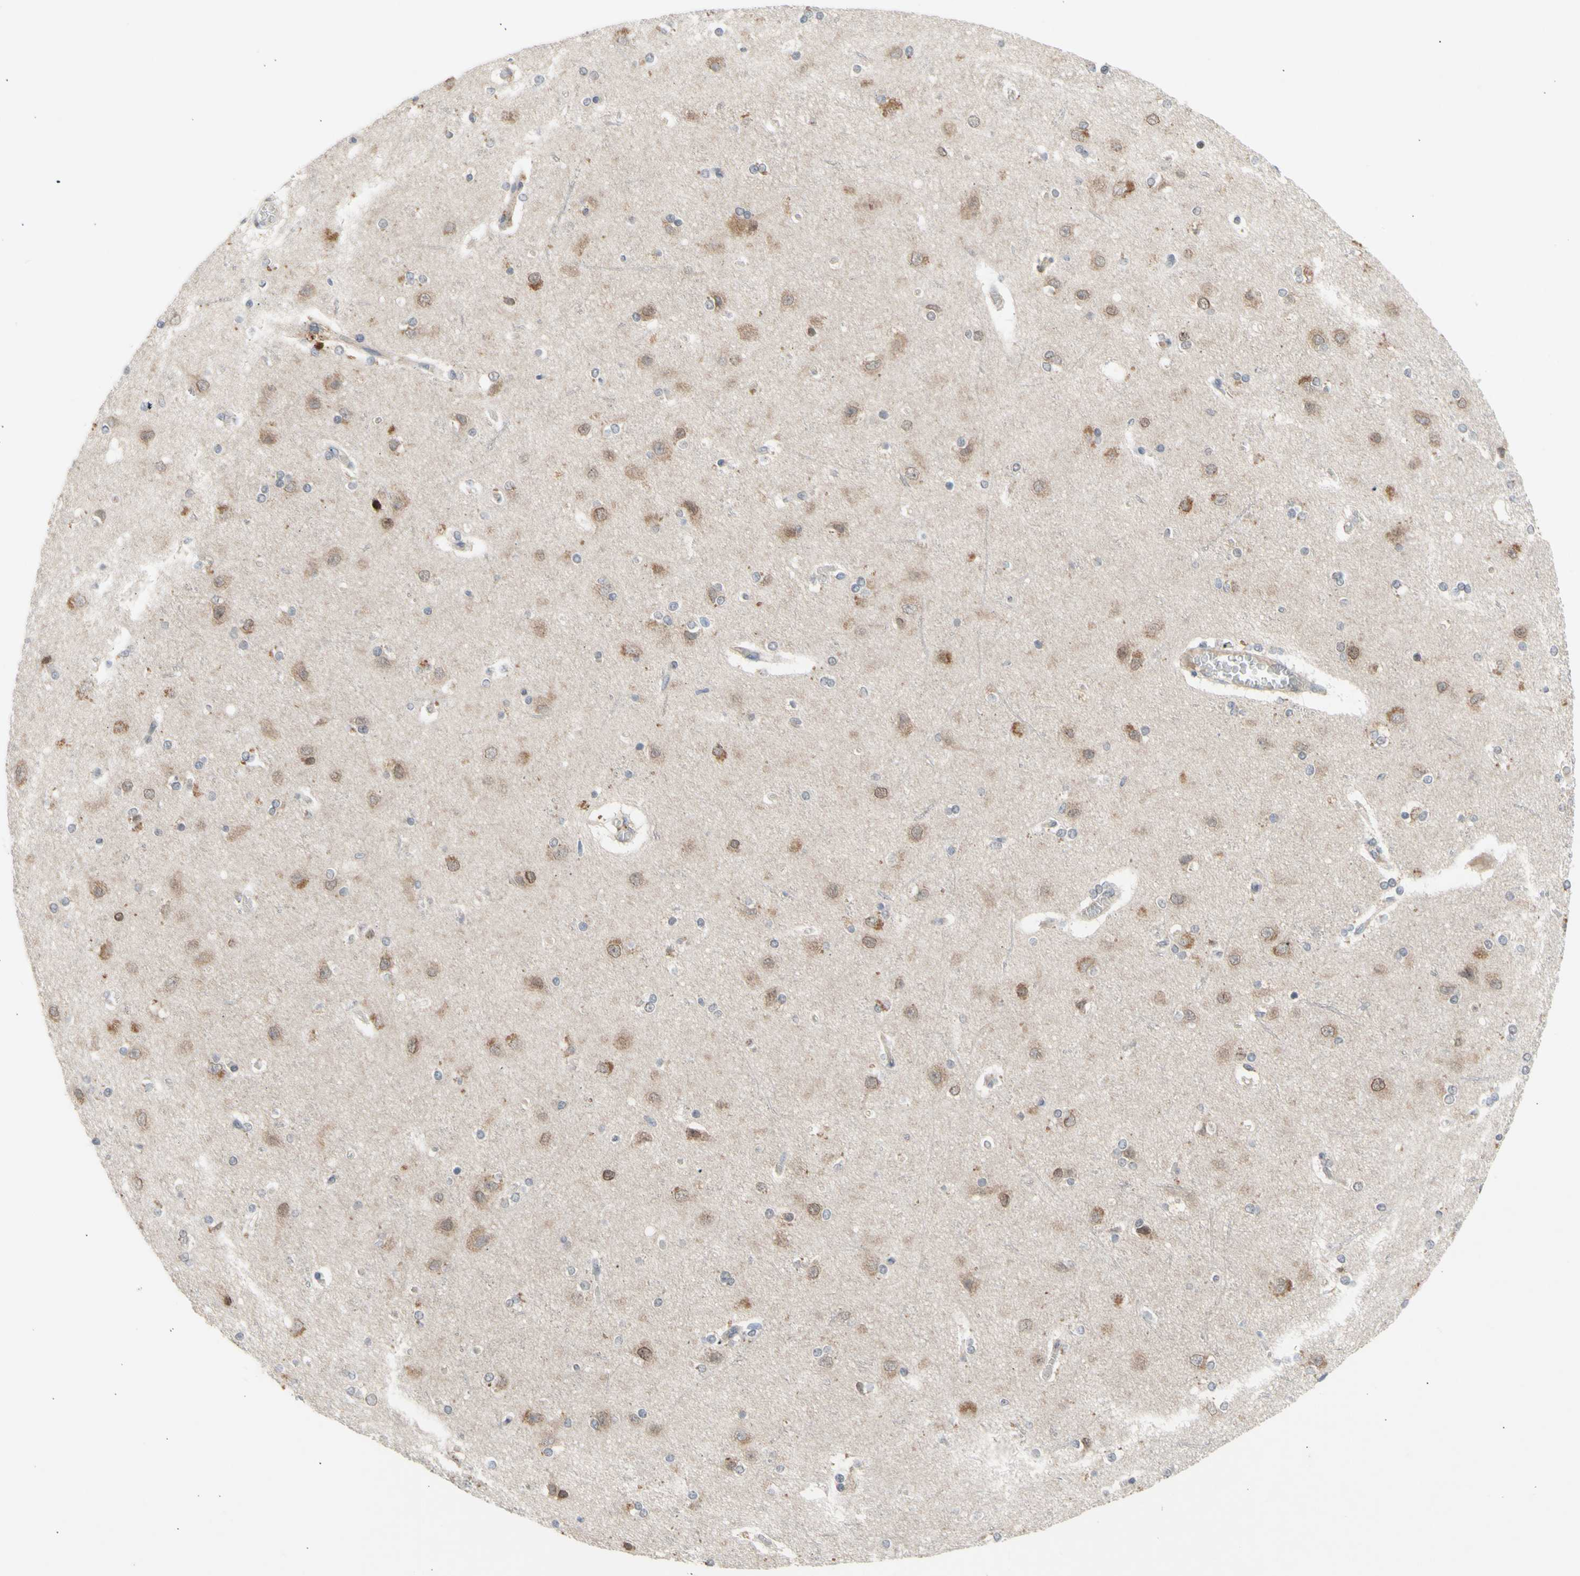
{"staining": {"intensity": "weak", "quantity": "25%-75%", "location": "cytoplasmic/membranous"}, "tissue": "cerebral cortex", "cell_type": "Endothelial cells", "image_type": "normal", "snomed": [{"axis": "morphology", "description": "Normal tissue, NOS"}, {"axis": "topography", "description": "Cerebral cortex"}], "caption": "This histopathology image displays IHC staining of unremarkable cerebral cortex, with low weak cytoplasmic/membranous expression in approximately 25%-75% of endothelial cells.", "gene": "NLRP1", "patient": {"sex": "female", "age": 54}}